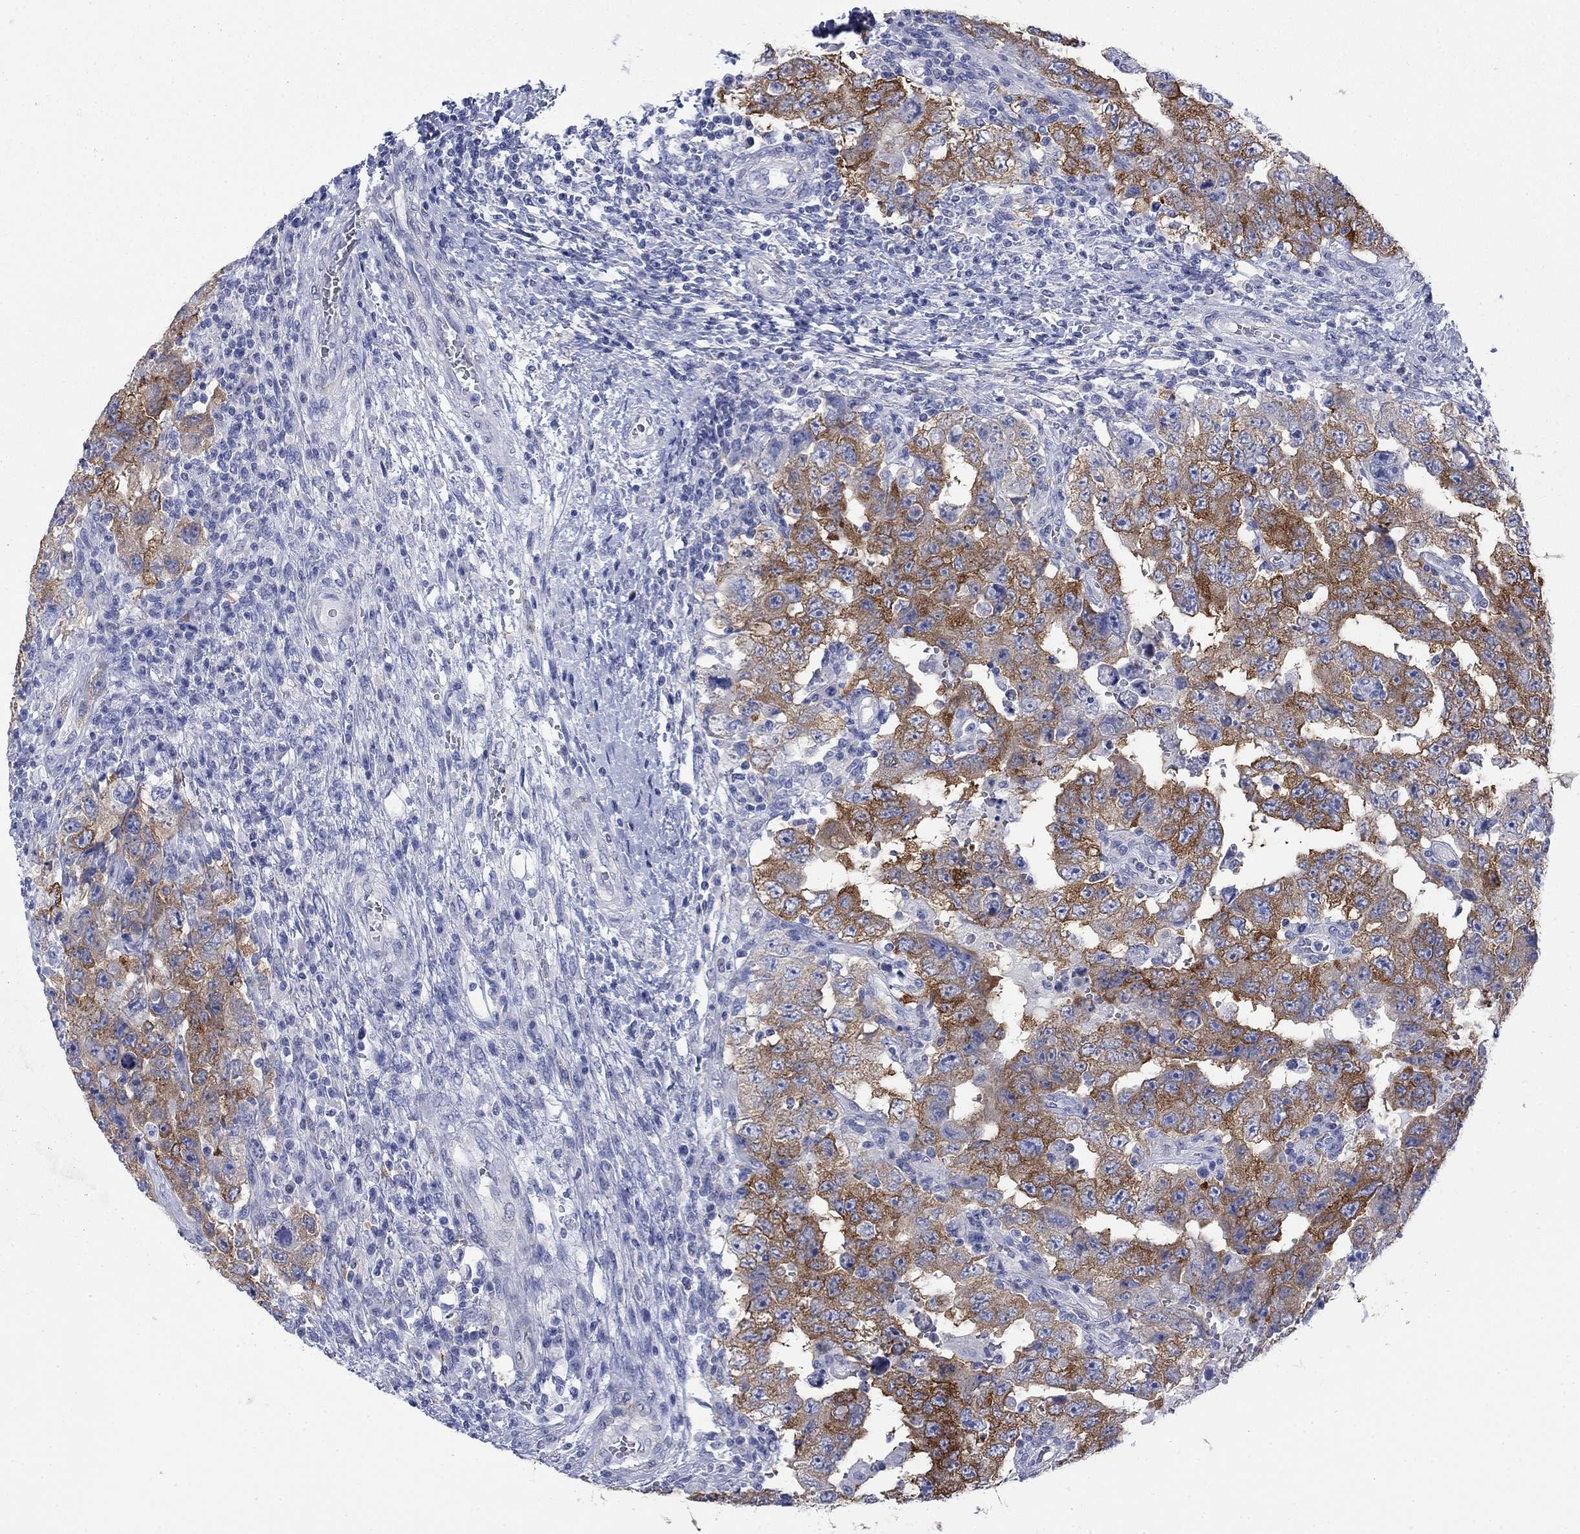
{"staining": {"intensity": "strong", "quantity": "25%-75%", "location": "cytoplasmic/membranous"}, "tissue": "testis cancer", "cell_type": "Tumor cells", "image_type": "cancer", "snomed": [{"axis": "morphology", "description": "Carcinoma, Embryonal, NOS"}, {"axis": "topography", "description": "Testis"}], "caption": "Testis embryonal carcinoma was stained to show a protein in brown. There is high levels of strong cytoplasmic/membranous expression in approximately 25%-75% of tumor cells.", "gene": "IGF2BP3", "patient": {"sex": "male", "age": 26}}